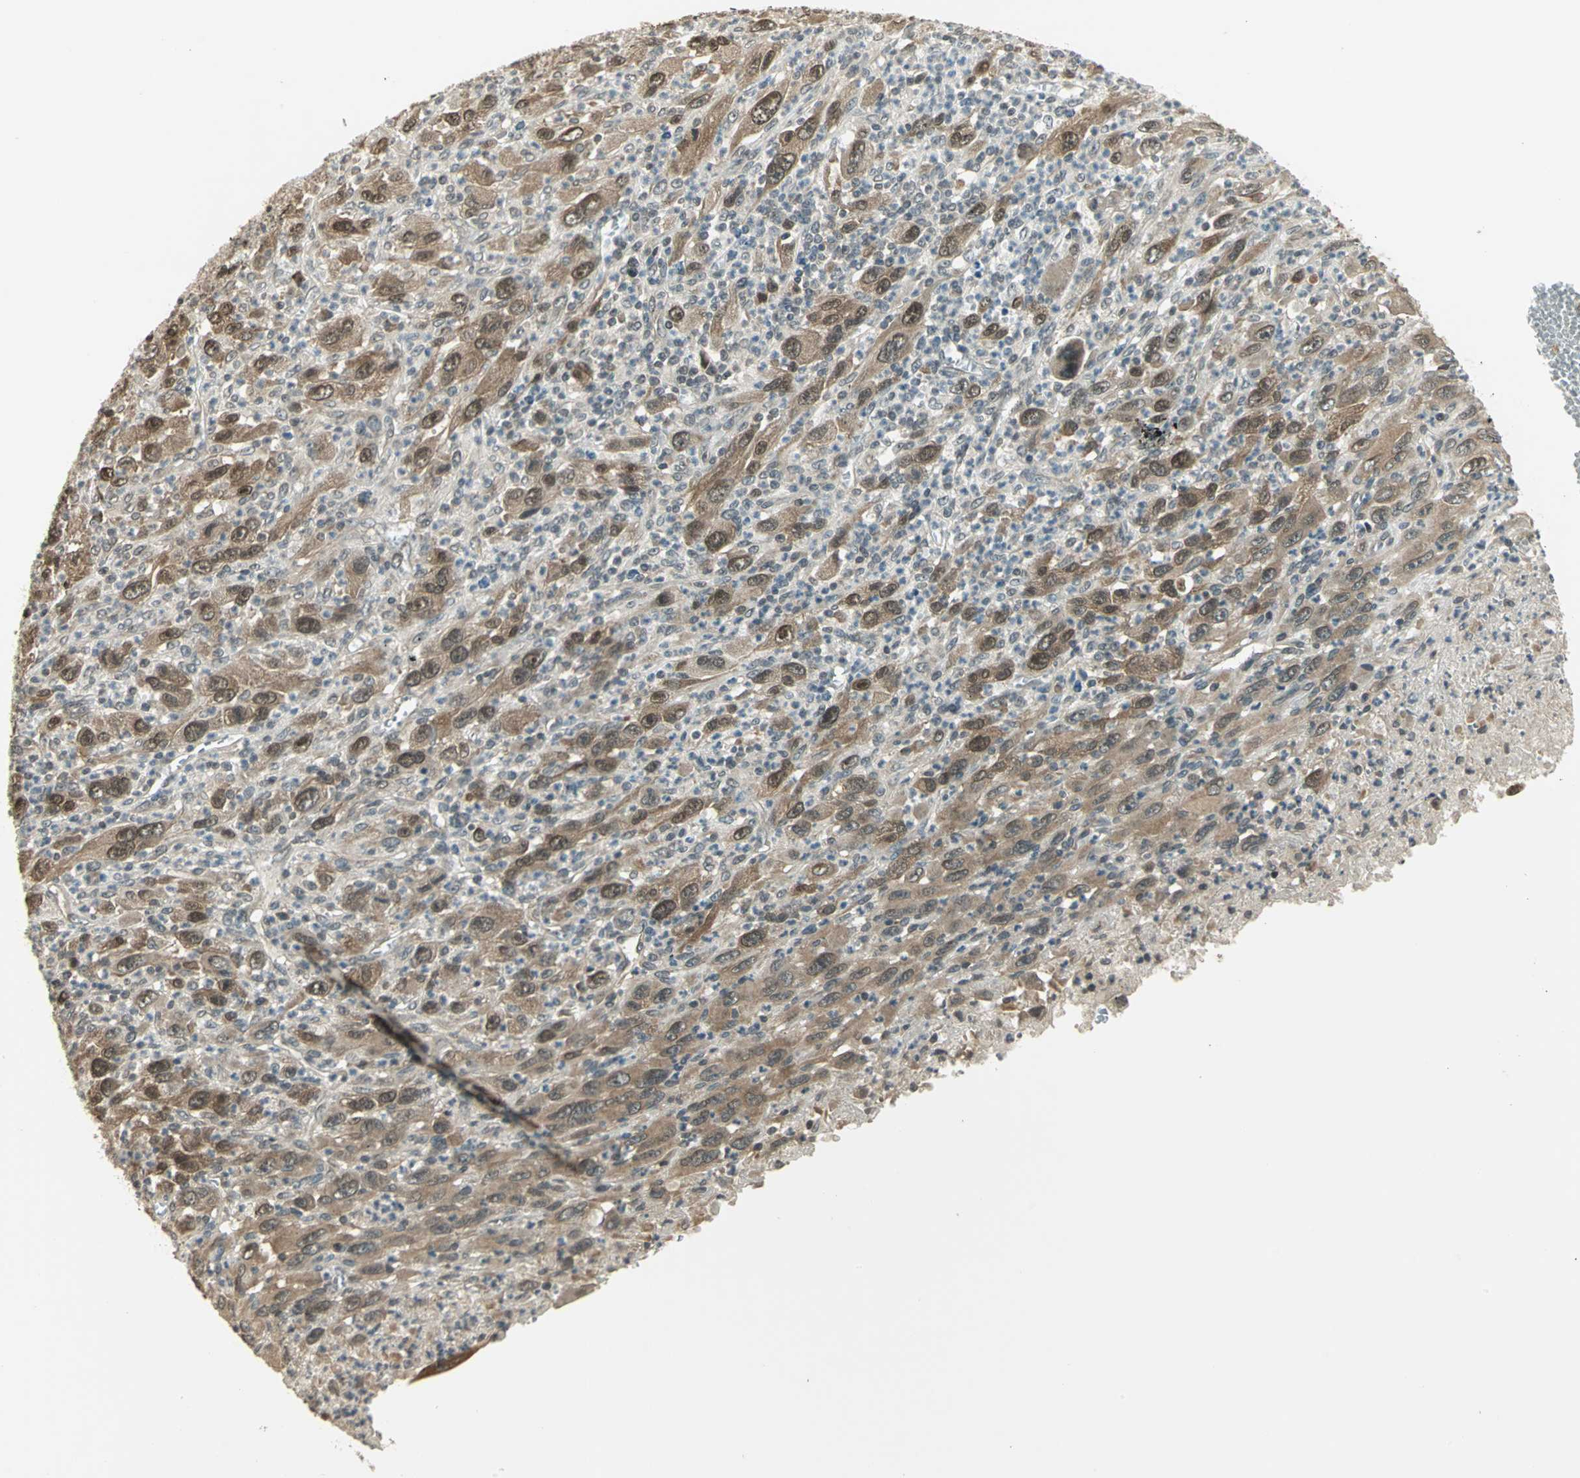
{"staining": {"intensity": "moderate", "quantity": ">75%", "location": "cytoplasmic/membranous"}, "tissue": "melanoma", "cell_type": "Tumor cells", "image_type": "cancer", "snomed": [{"axis": "morphology", "description": "Malignant melanoma, Metastatic site"}, {"axis": "topography", "description": "Skin"}], "caption": "Tumor cells reveal medium levels of moderate cytoplasmic/membranous positivity in about >75% of cells in malignant melanoma (metastatic site). (brown staining indicates protein expression, while blue staining denotes nuclei).", "gene": "CDC34", "patient": {"sex": "female", "age": 56}}